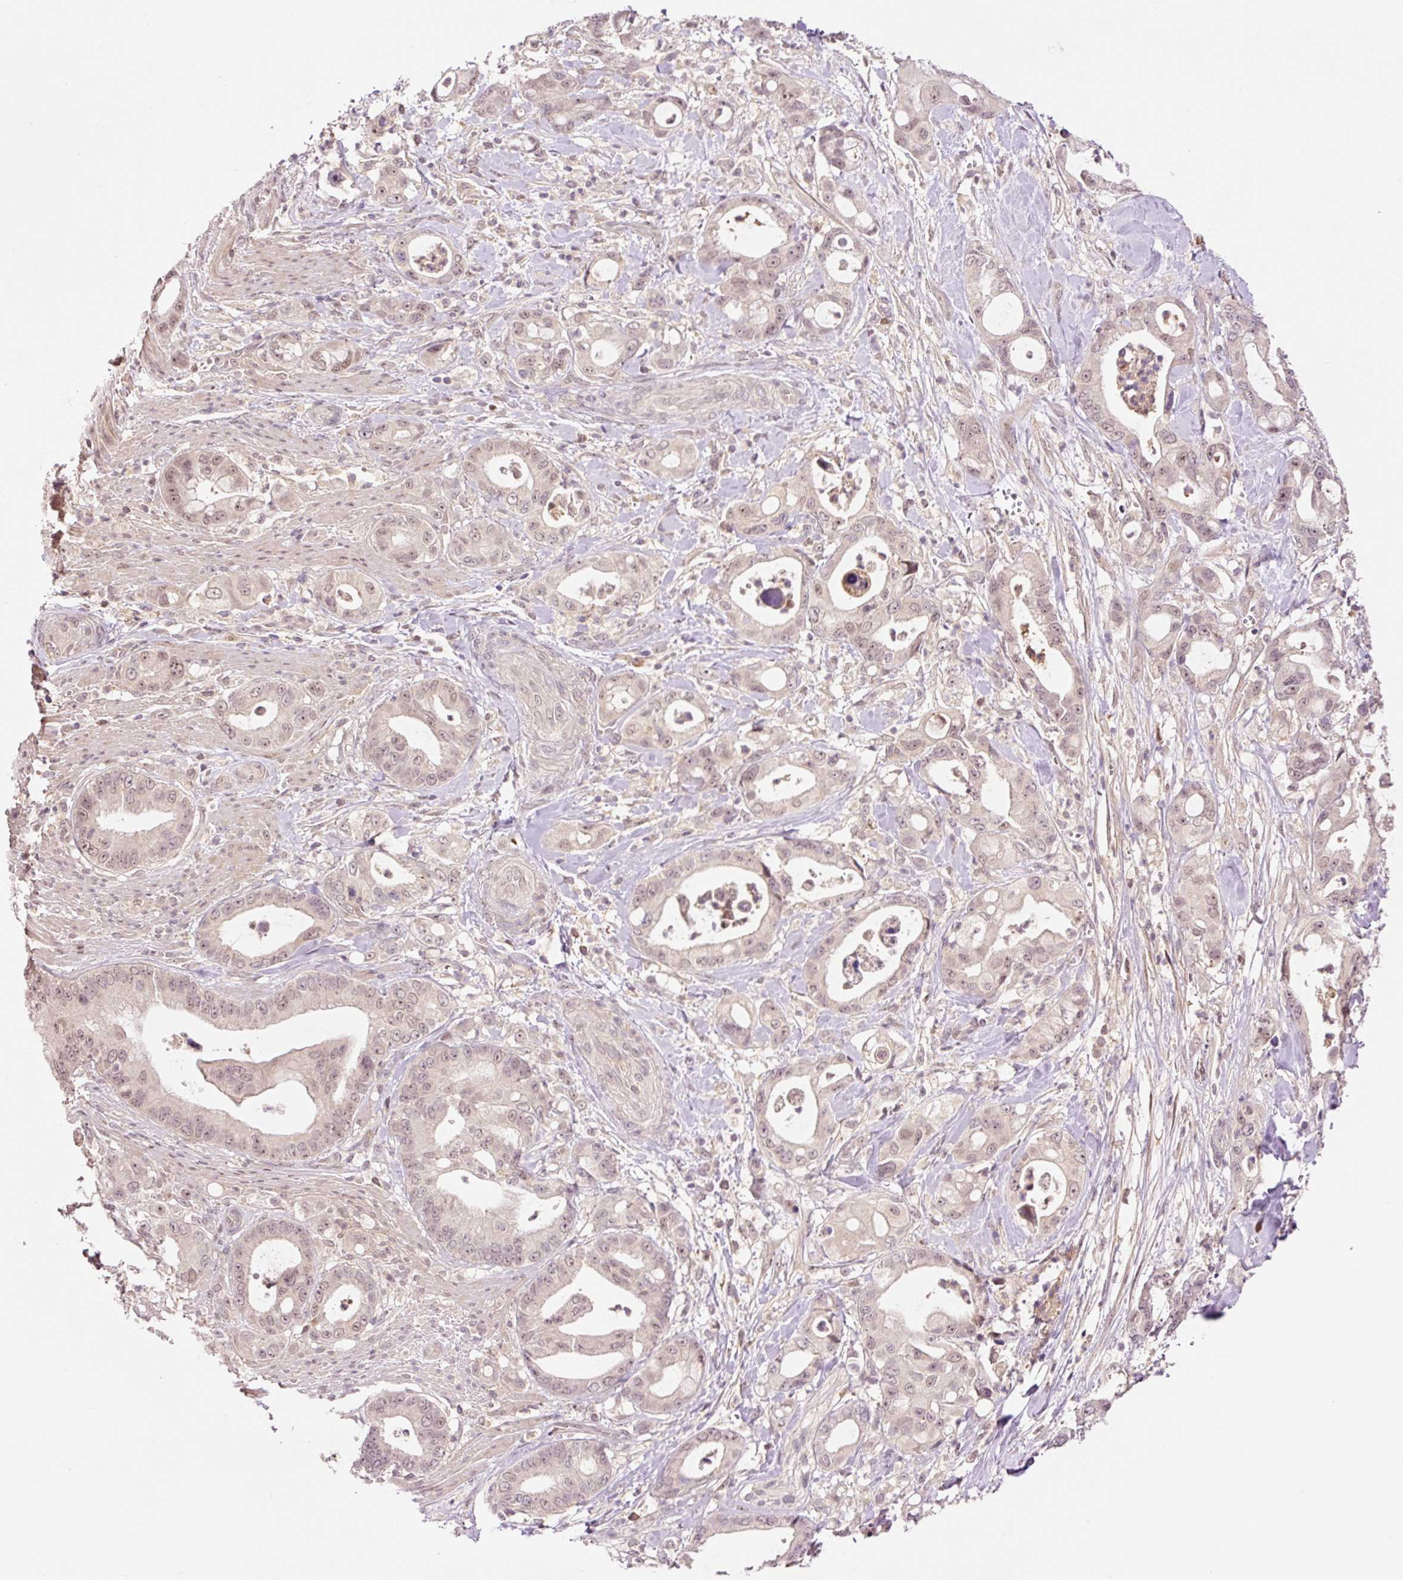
{"staining": {"intensity": "moderate", "quantity": ">75%", "location": "nuclear"}, "tissue": "pancreatic cancer", "cell_type": "Tumor cells", "image_type": "cancer", "snomed": [{"axis": "morphology", "description": "Adenocarcinoma, NOS"}, {"axis": "topography", "description": "Pancreas"}], "caption": "Immunohistochemical staining of human pancreatic adenocarcinoma displays medium levels of moderate nuclear protein staining in approximately >75% of tumor cells. The protein is stained brown, and the nuclei are stained in blue (DAB IHC with brightfield microscopy, high magnification).", "gene": "DPPA4", "patient": {"sex": "male", "age": 68}}